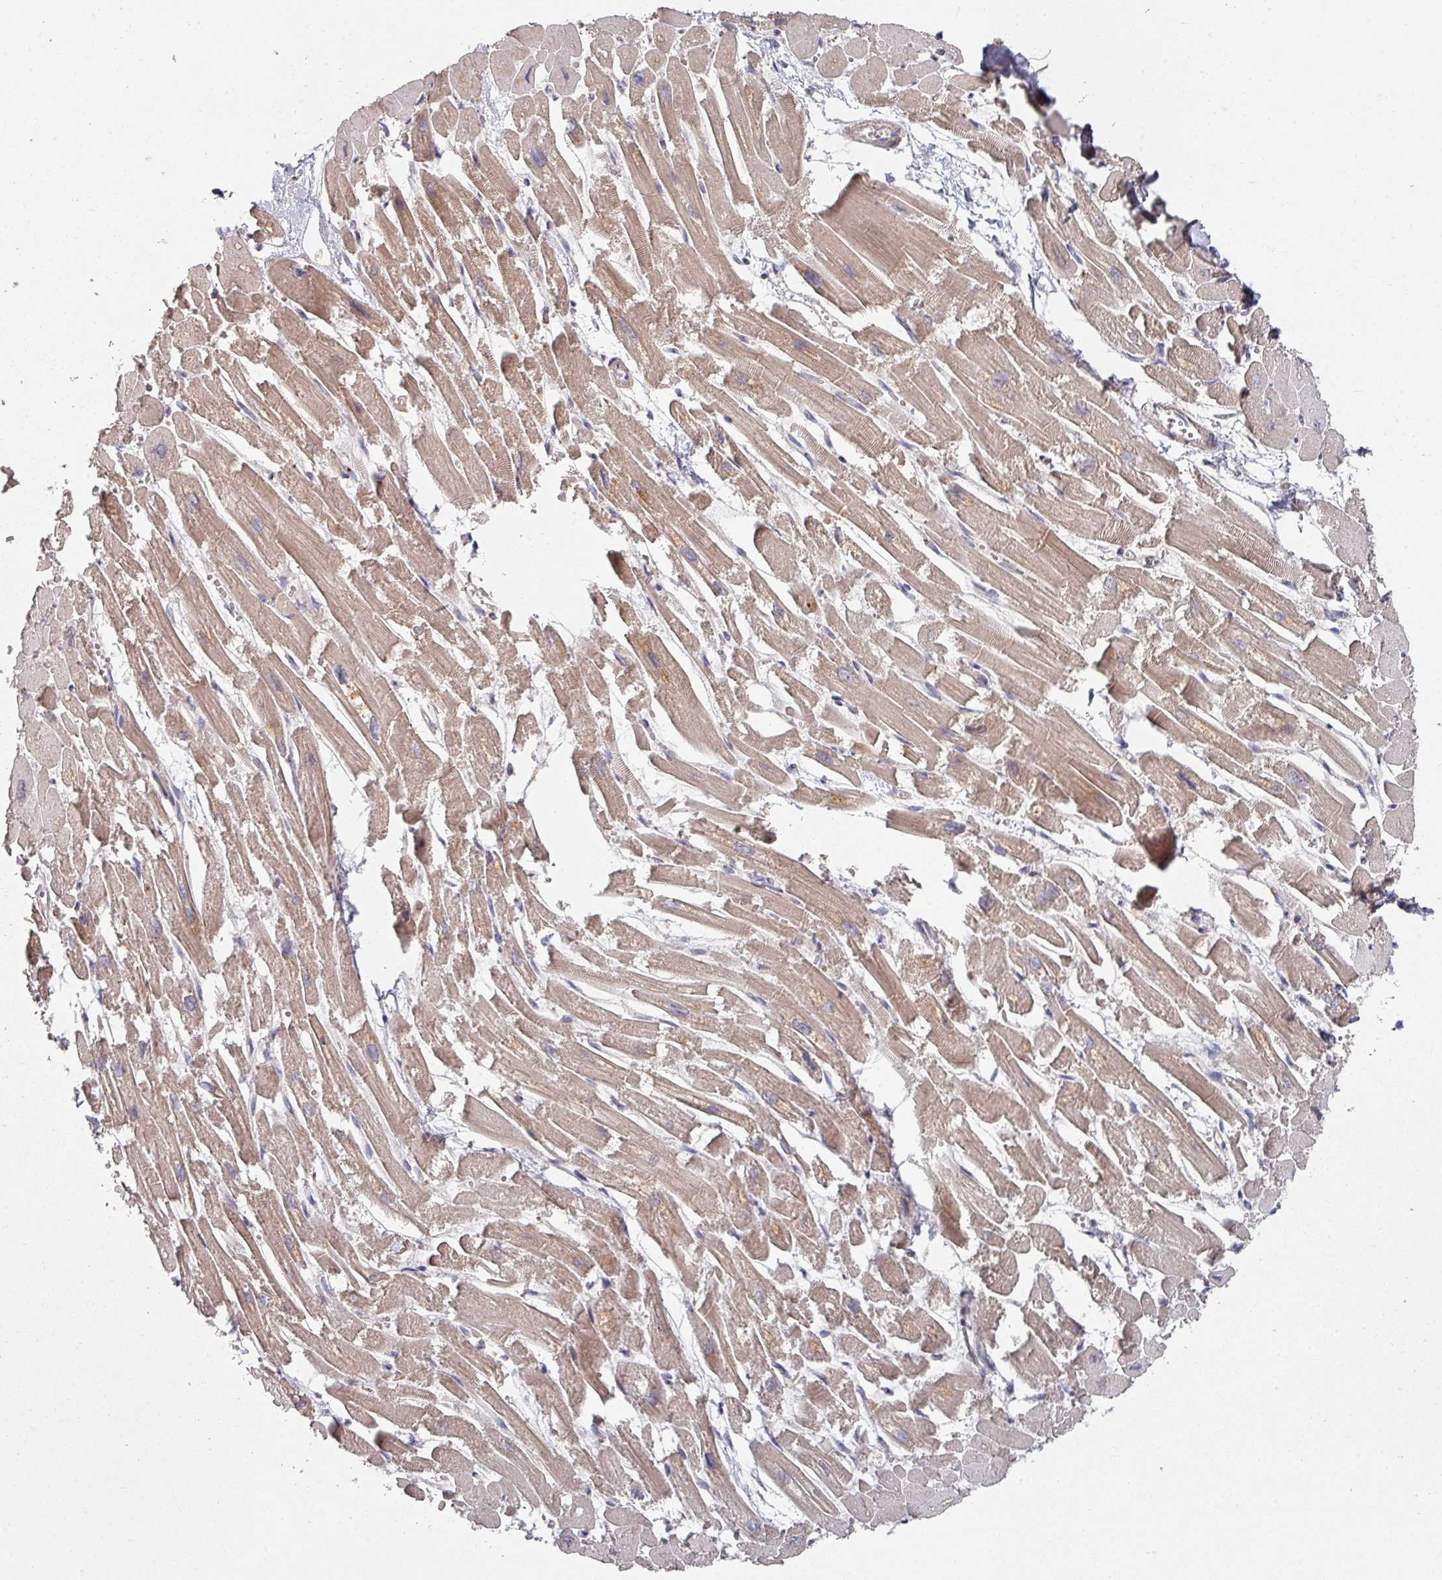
{"staining": {"intensity": "moderate", "quantity": ">75%", "location": "cytoplasmic/membranous"}, "tissue": "heart muscle", "cell_type": "Cardiomyocytes", "image_type": "normal", "snomed": [{"axis": "morphology", "description": "Normal tissue, NOS"}, {"axis": "topography", "description": "Heart"}], "caption": "Heart muscle stained for a protein (brown) displays moderate cytoplasmic/membranous positive positivity in approximately >75% of cardiomyocytes.", "gene": "ENSG00000249773", "patient": {"sex": "male", "age": 54}}